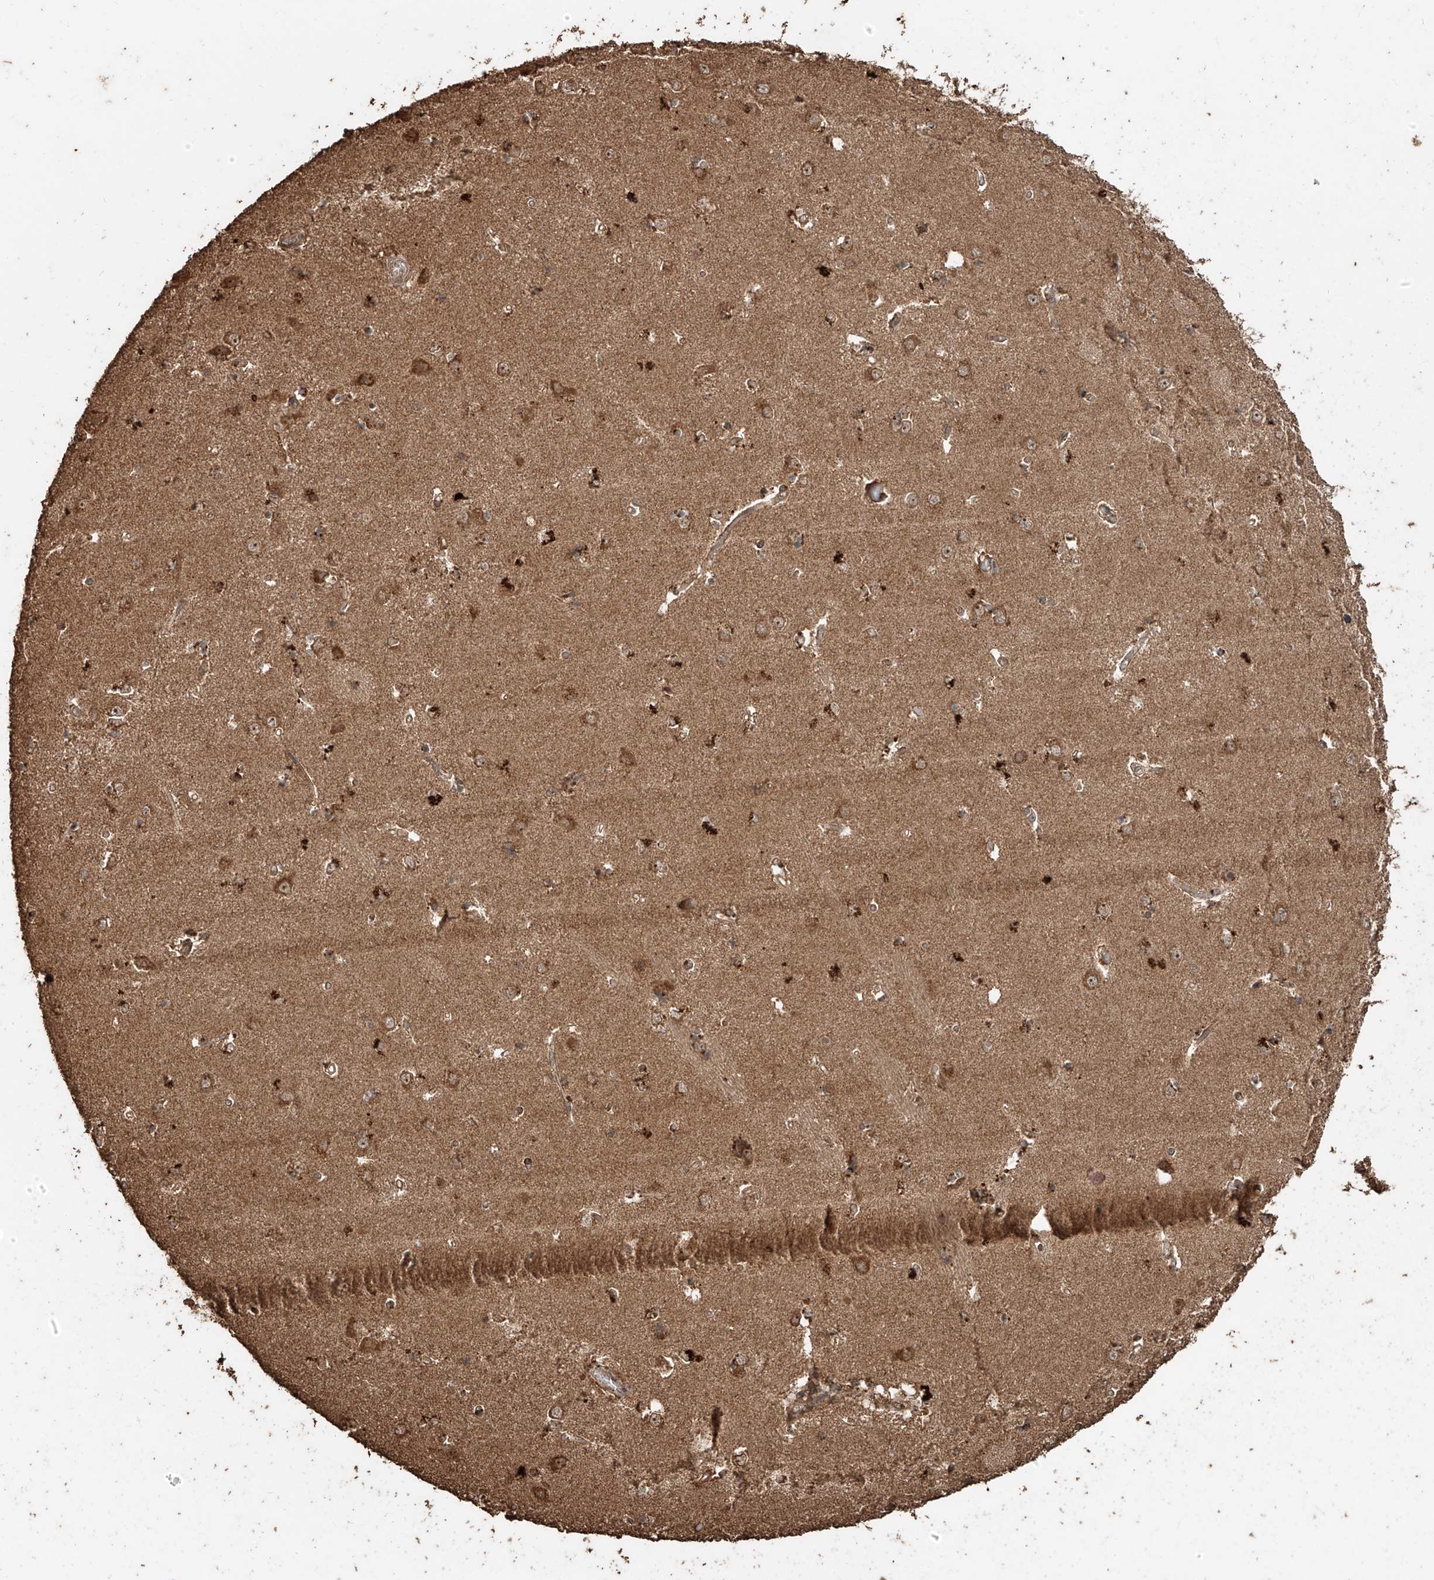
{"staining": {"intensity": "moderate", "quantity": "25%-75%", "location": "cytoplasmic/membranous,nuclear"}, "tissue": "caudate", "cell_type": "Glial cells", "image_type": "normal", "snomed": [{"axis": "morphology", "description": "Normal tissue, NOS"}, {"axis": "topography", "description": "Lateral ventricle wall"}], "caption": "Normal caudate shows moderate cytoplasmic/membranous,nuclear expression in about 25%-75% of glial cells, visualized by immunohistochemistry.", "gene": "ZNF660", "patient": {"sex": "male", "age": 45}}